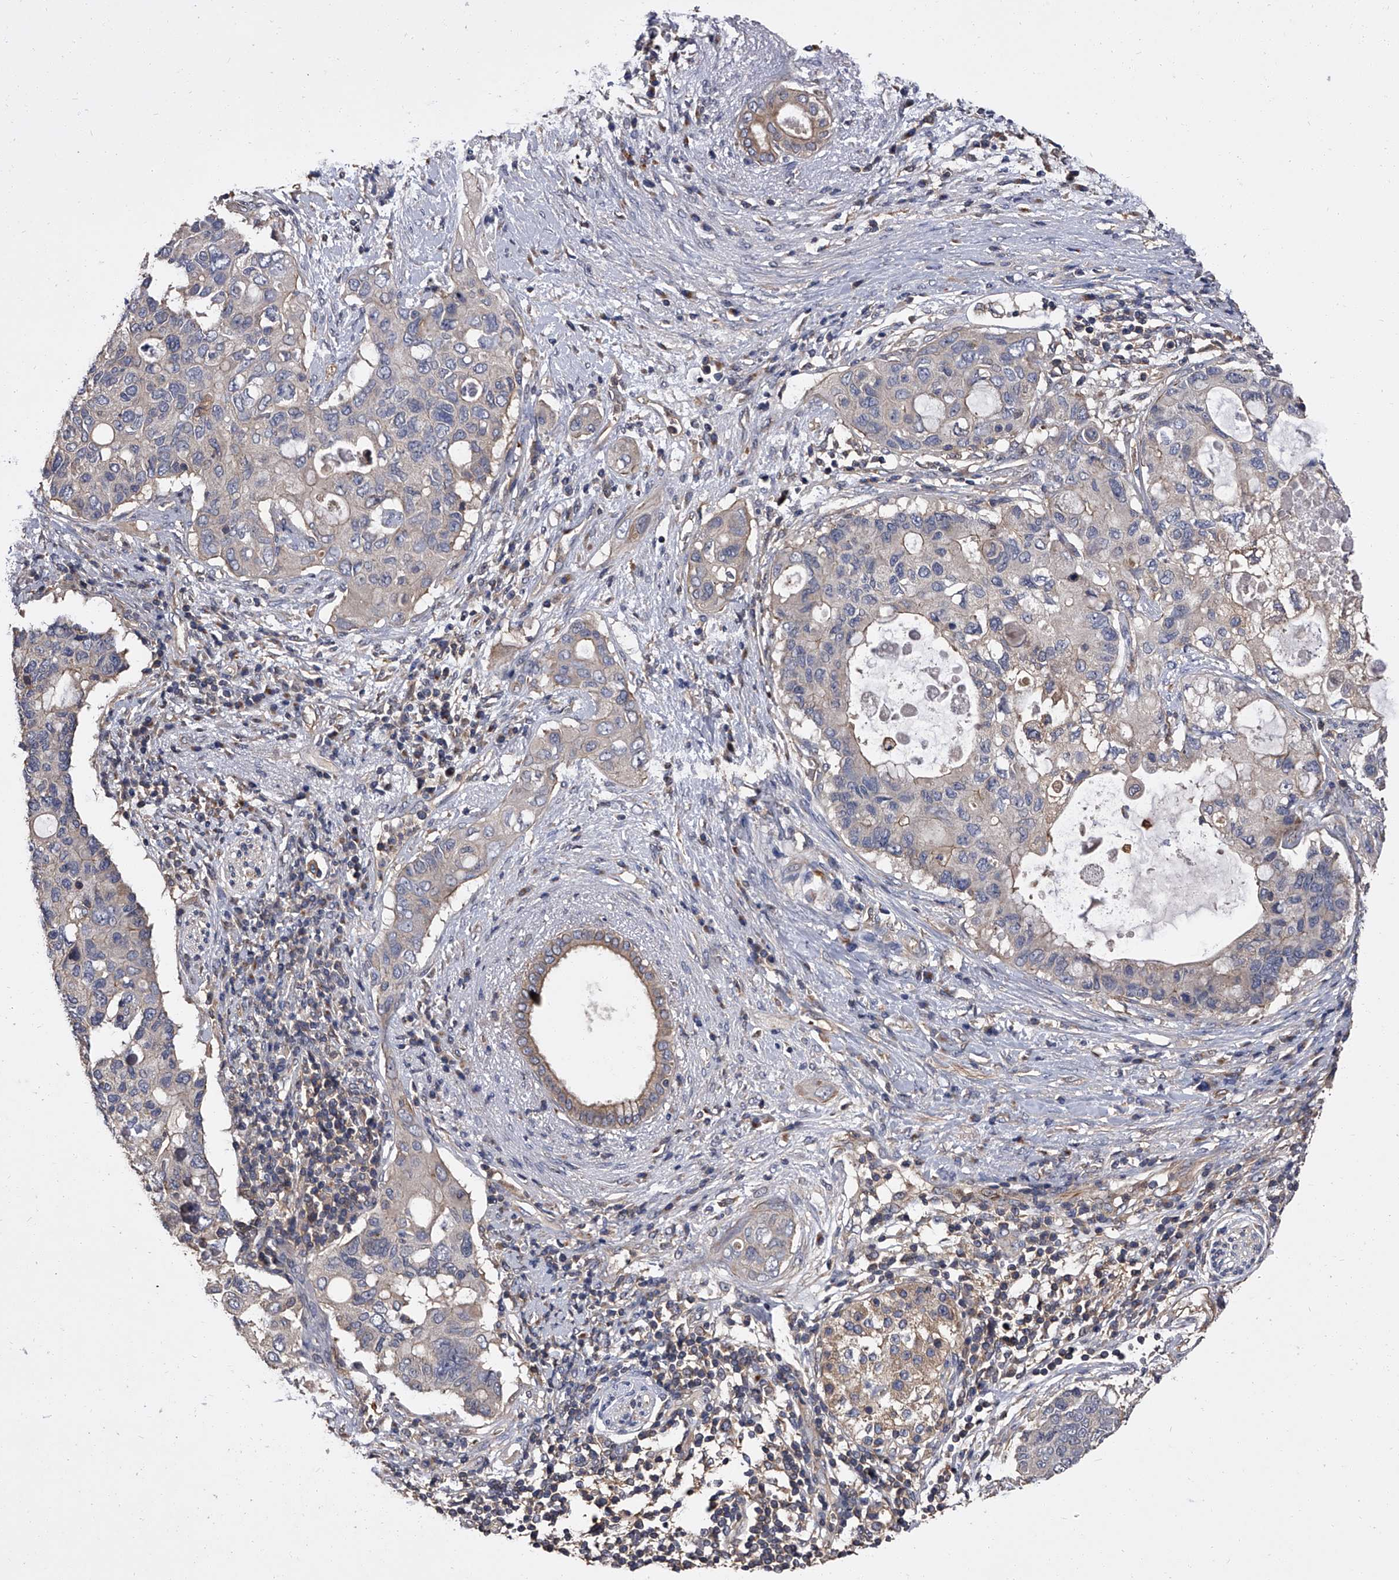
{"staining": {"intensity": "weak", "quantity": "<25%", "location": "cytoplasmic/membranous"}, "tissue": "pancreatic cancer", "cell_type": "Tumor cells", "image_type": "cancer", "snomed": [{"axis": "morphology", "description": "Adenocarcinoma, NOS"}, {"axis": "topography", "description": "Pancreas"}], "caption": "Protein analysis of pancreatic cancer exhibits no significant staining in tumor cells.", "gene": "STK36", "patient": {"sex": "female", "age": 56}}